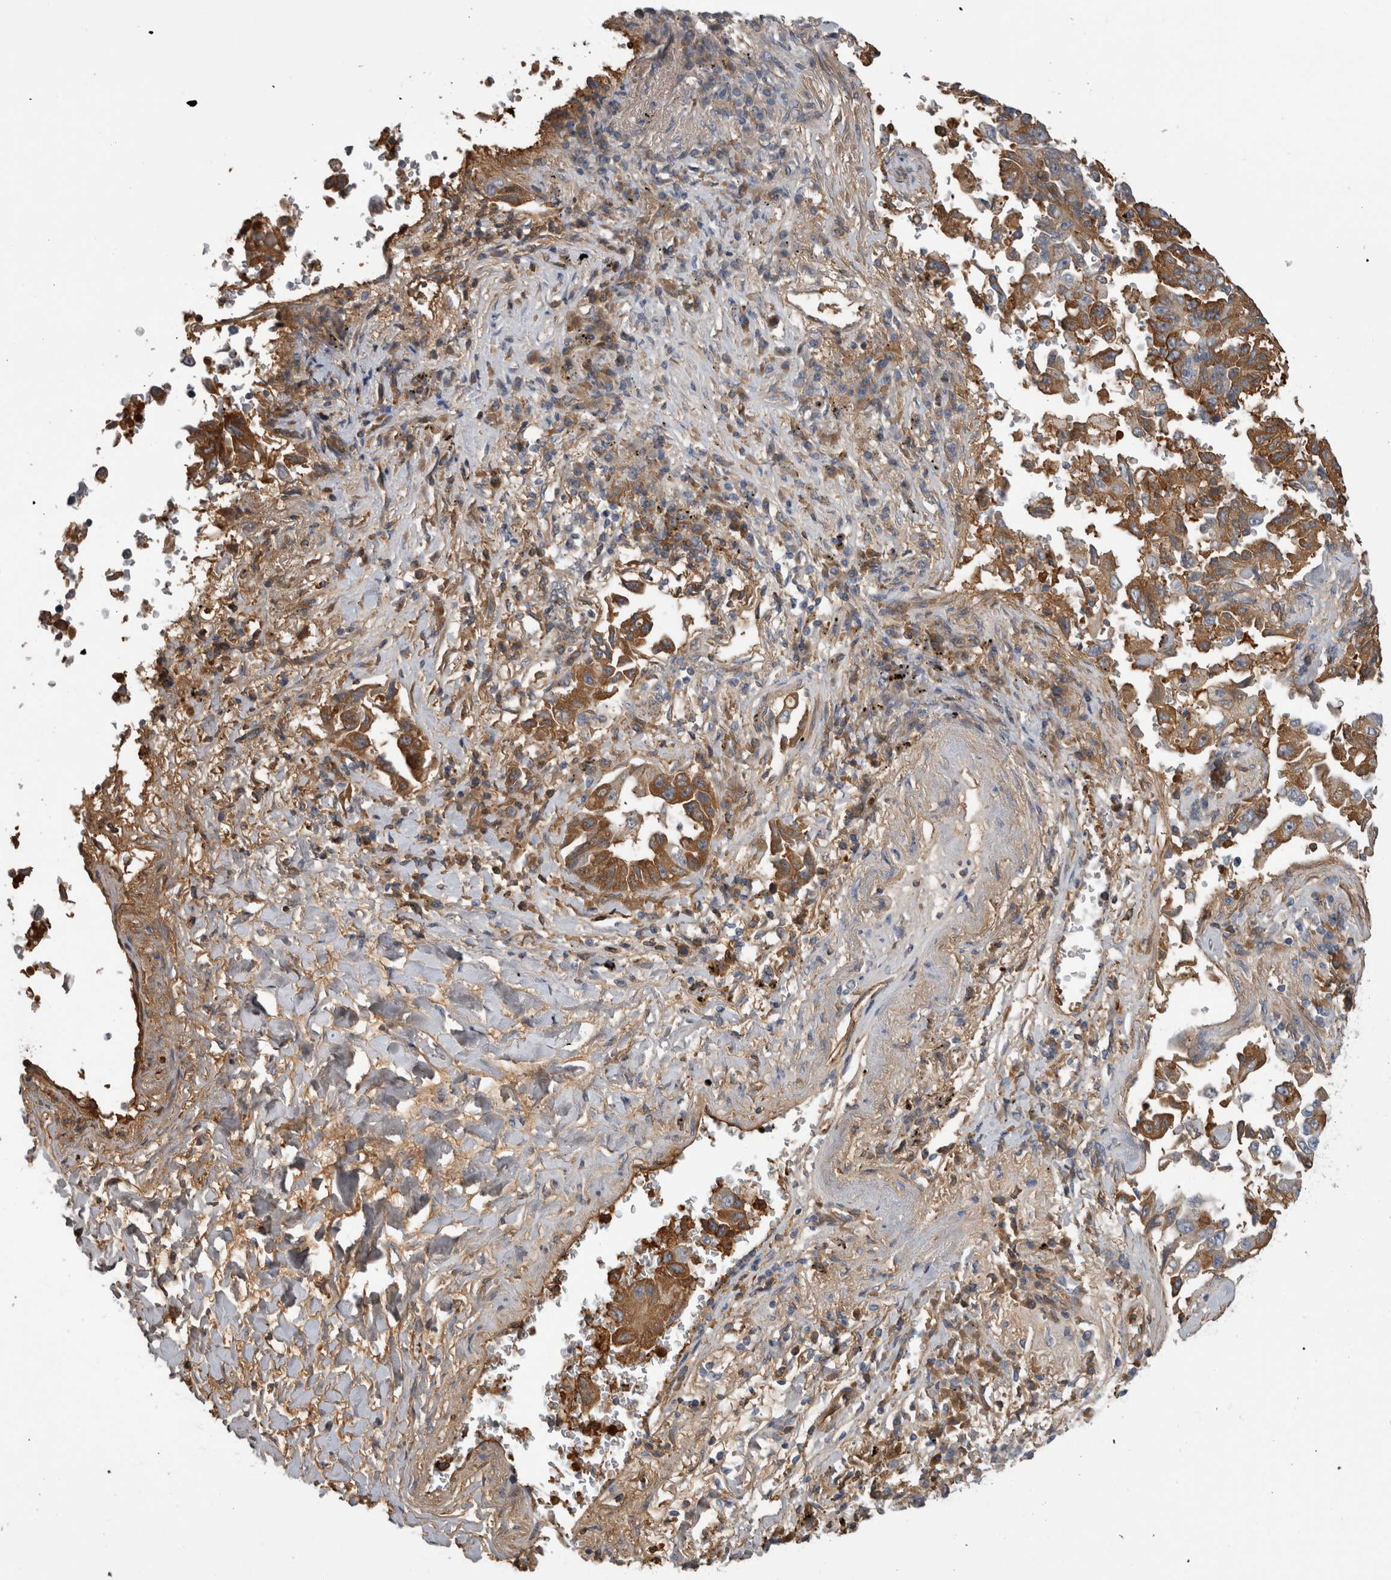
{"staining": {"intensity": "moderate", "quantity": ">75%", "location": "cytoplasmic/membranous"}, "tissue": "lung cancer", "cell_type": "Tumor cells", "image_type": "cancer", "snomed": [{"axis": "morphology", "description": "Adenocarcinoma, NOS"}, {"axis": "topography", "description": "Lung"}], "caption": "Protein expression analysis of lung cancer displays moderate cytoplasmic/membranous expression in approximately >75% of tumor cells. (Brightfield microscopy of DAB IHC at high magnification).", "gene": "TBCE", "patient": {"sex": "female", "age": 51}}